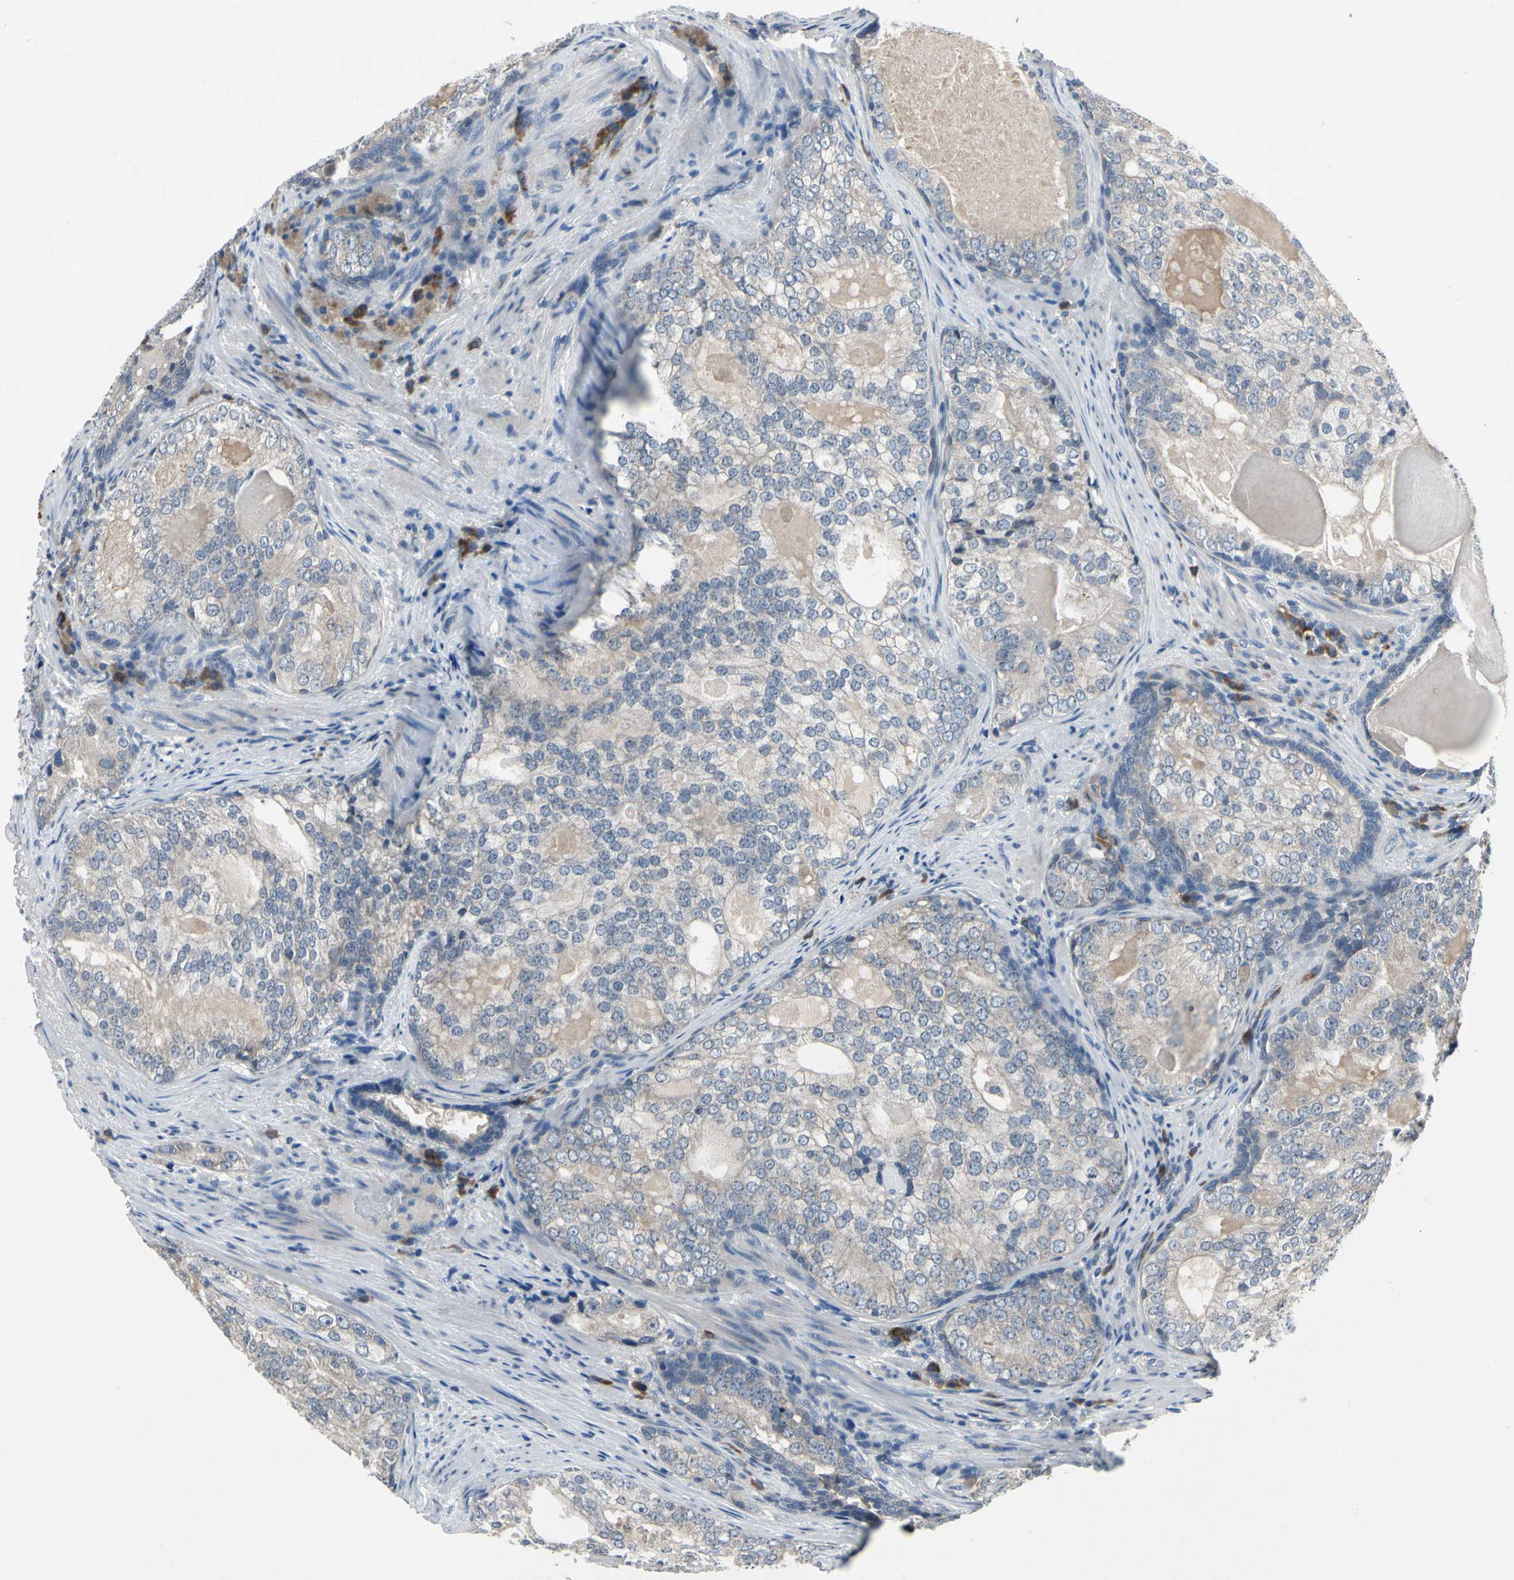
{"staining": {"intensity": "weak", "quantity": "25%-75%", "location": "cytoplasmic/membranous"}, "tissue": "prostate cancer", "cell_type": "Tumor cells", "image_type": "cancer", "snomed": [{"axis": "morphology", "description": "Adenocarcinoma, High grade"}, {"axis": "topography", "description": "Prostate"}], "caption": "Adenocarcinoma (high-grade) (prostate) stained with a protein marker displays weak staining in tumor cells.", "gene": "SELENOK", "patient": {"sex": "male", "age": 66}}